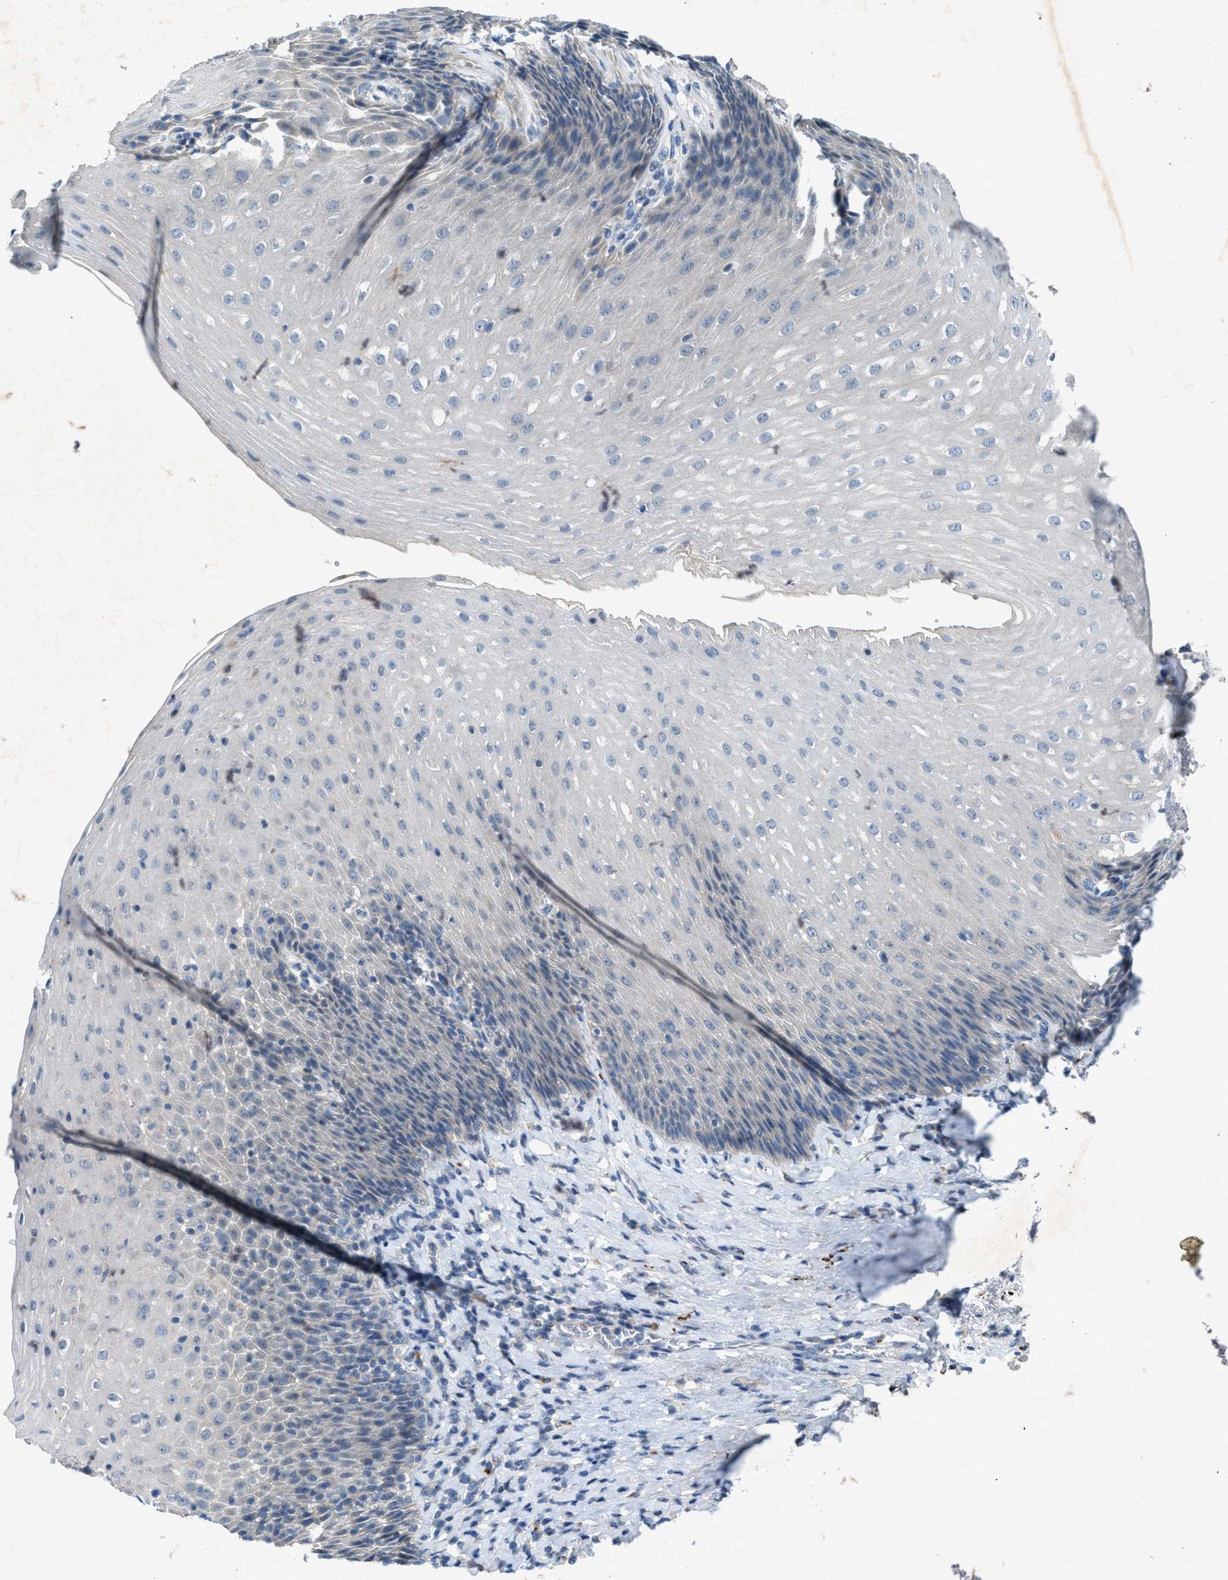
{"staining": {"intensity": "negative", "quantity": "none", "location": "none"}, "tissue": "esophagus", "cell_type": "Squamous epithelial cells", "image_type": "normal", "snomed": [{"axis": "morphology", "description": "Normal tissue, NOS"}, {"axis": "topography", "description": "Esophagus"}], "caption": "Unremarkable esophagus was stained to show a protein in brown. There is no significant expression in squamous epithelial cells. (Immunohistochemistry, brightfield microscopy, high magnification).", "gene": "URGCP", "patient": {"sex": "female", "age": 61}}